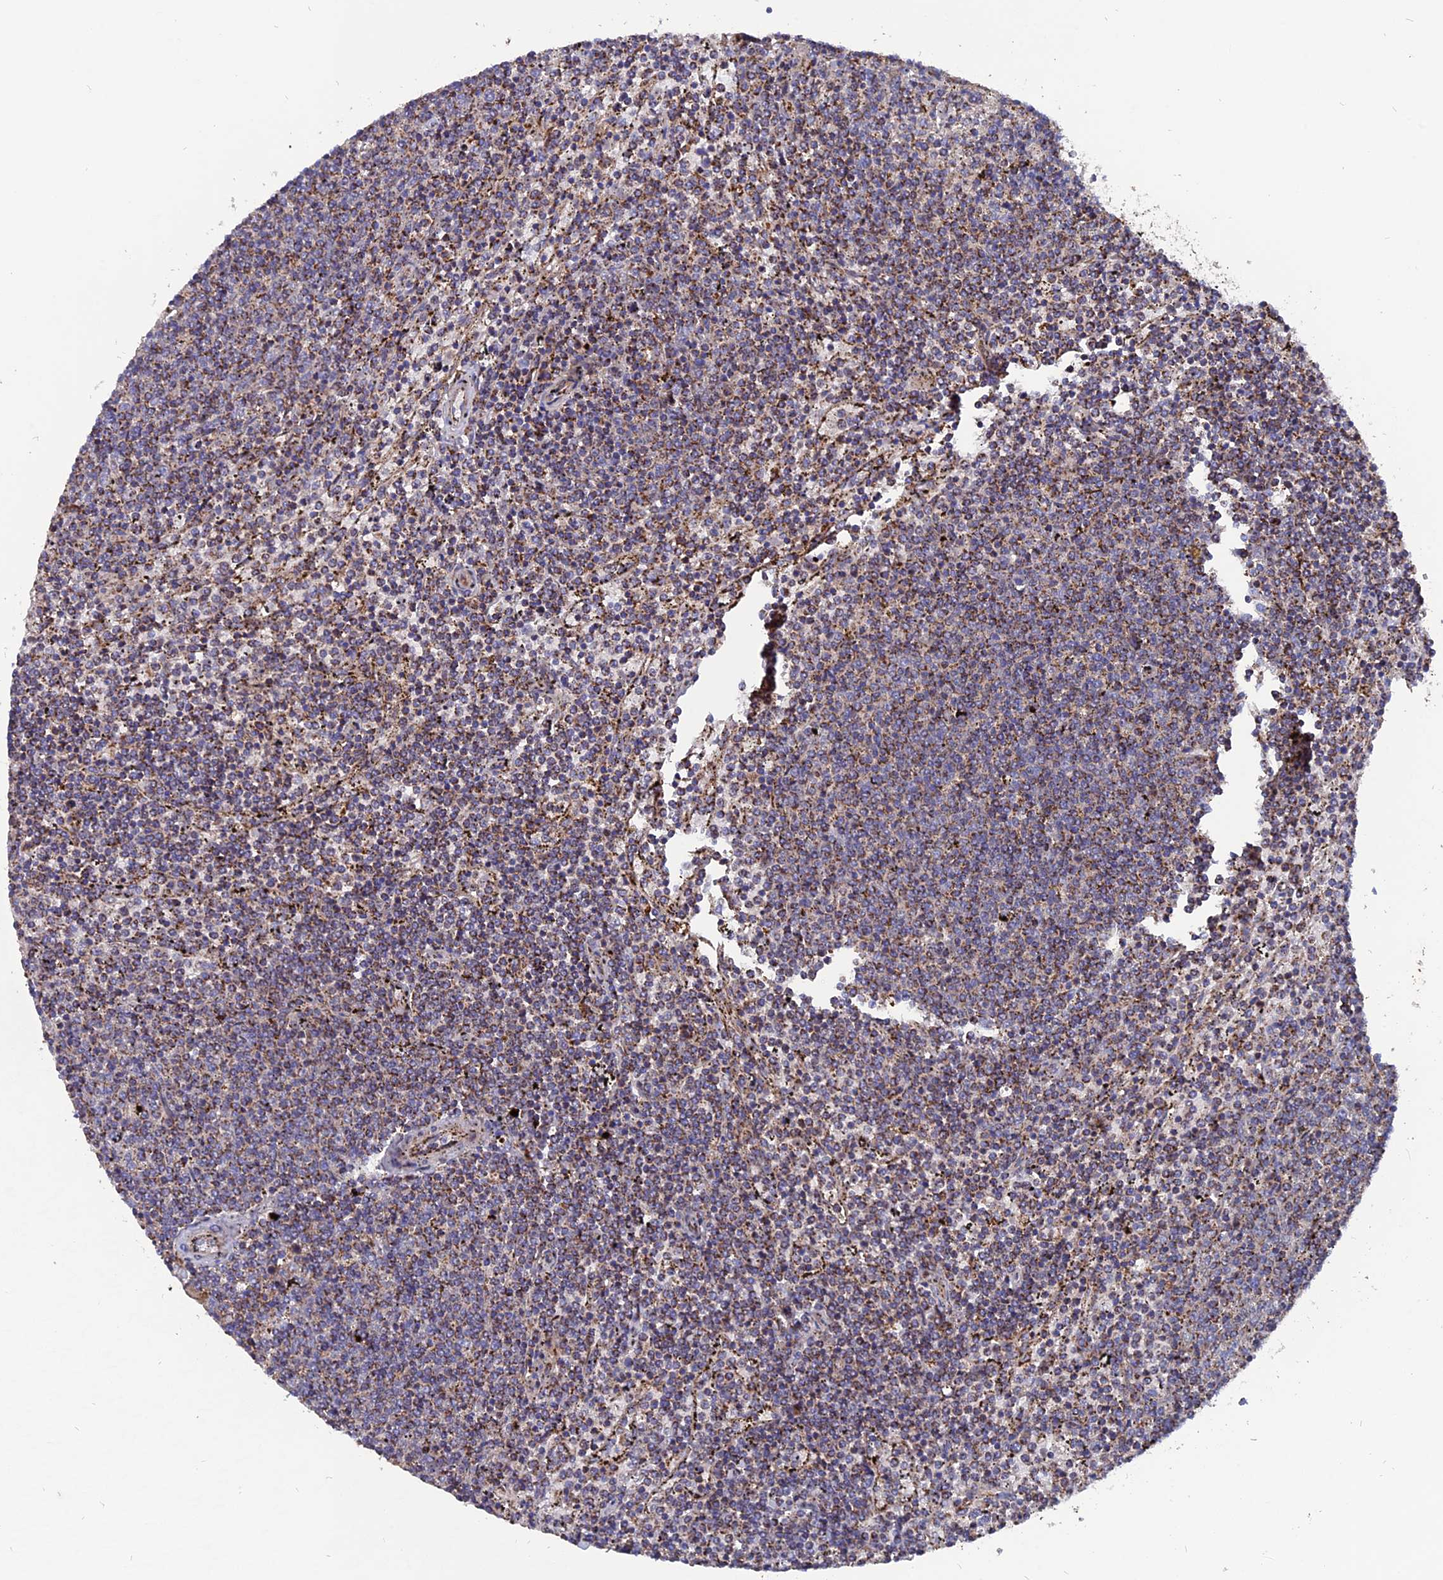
{"staining": {"intensity": "moderate", "quantity": "25%-75%", "location": "cytoplasmic/membranous"}, "tissue": "lymphoma", "cell_type": "Tumor cells", "image_type": "cancer", "snomed": [{"axis": "morphology", "description": "Malignant lymphoma, non-Hodgkin's type, Low grade"}, {"axis": "topography", "description": "Spleen"}], "caption": "Protein staining of lymphoma tissue displays moderate cytoplasmic/membranous positivity in approximately 25%-75% of tumor cells.", "gene": "TGFA", "patient": {"sex": "female", "age": 50}}